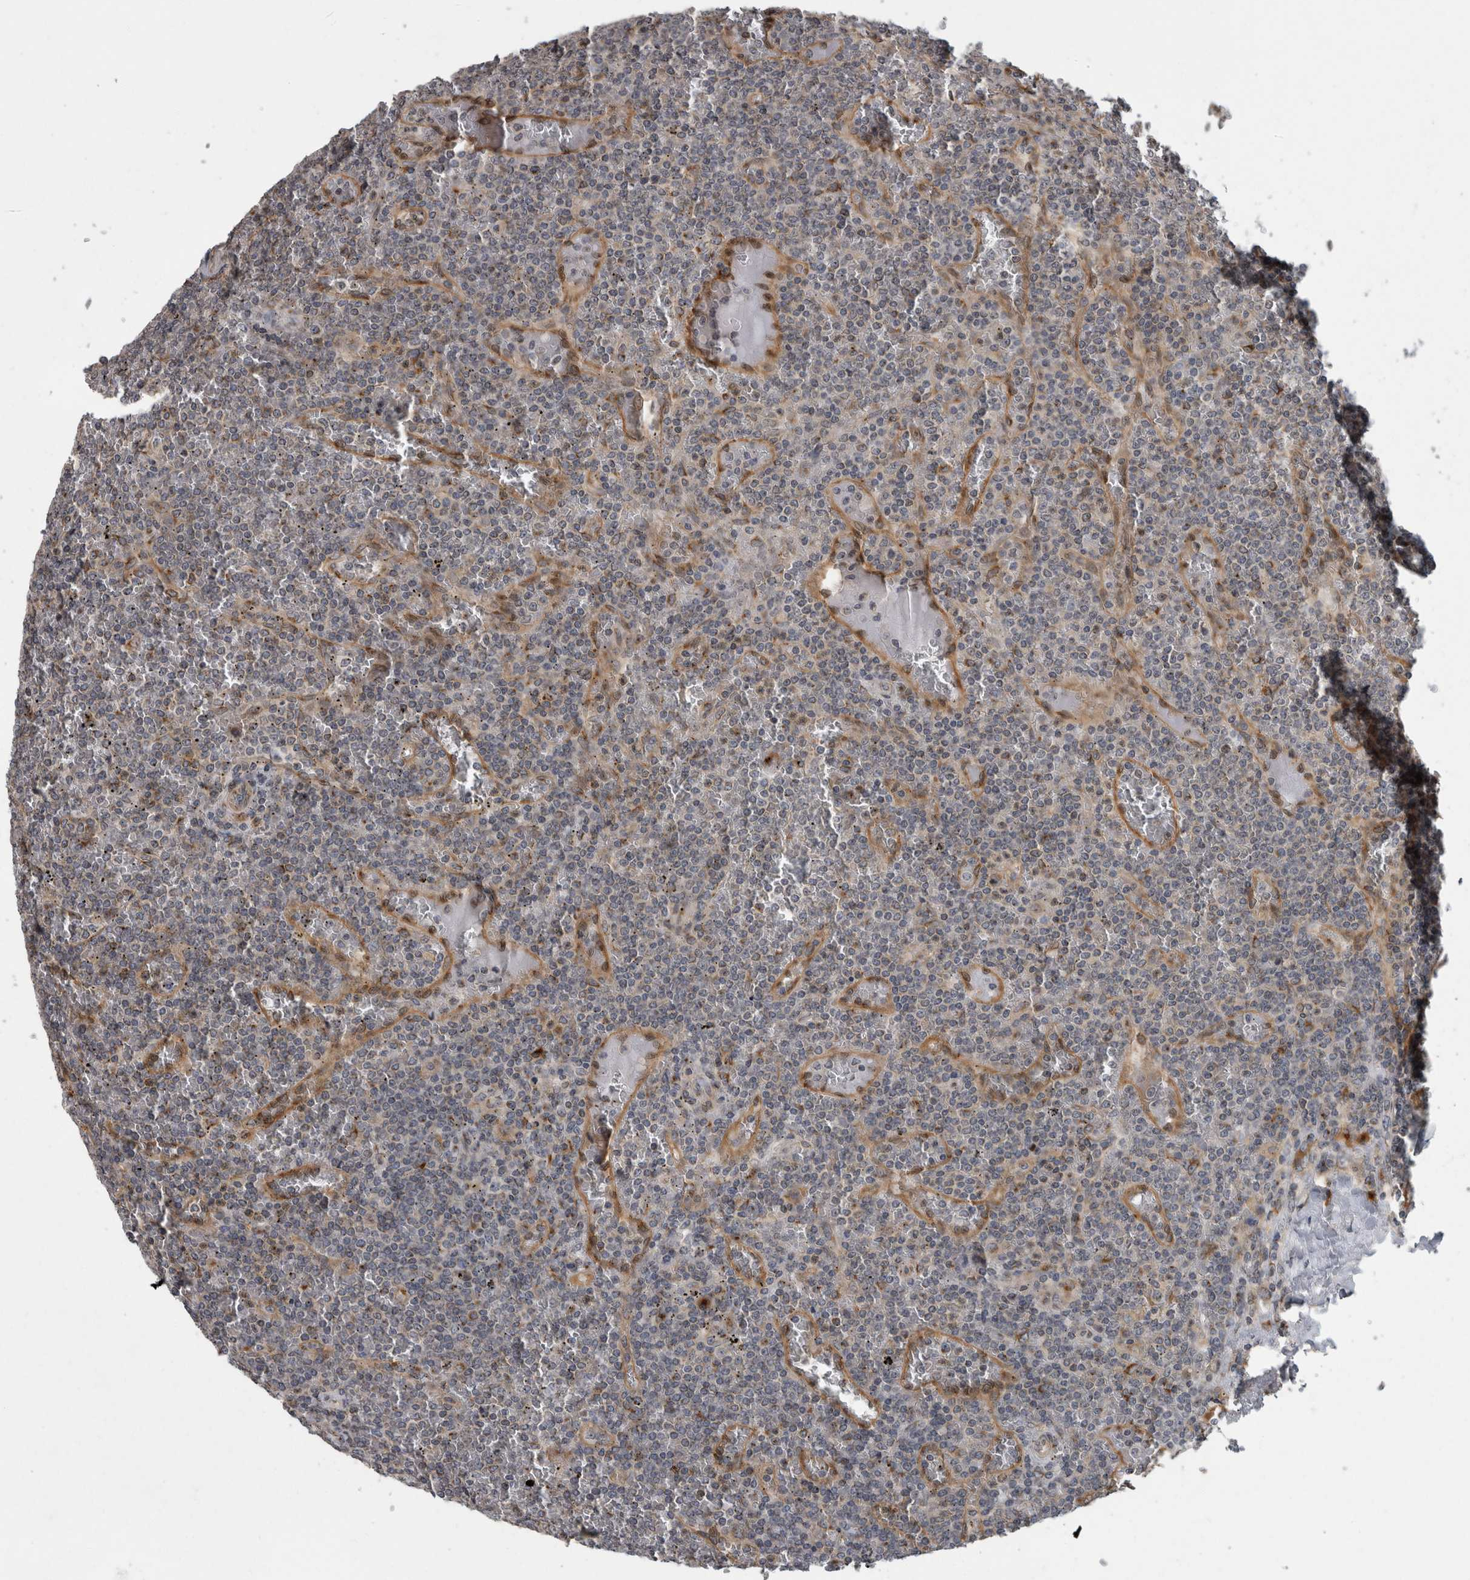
{"staining": {"intensity": "negative", "quantity": "none", "location": "none"}, "tissue": "lymphoma", "cell_type": "Tumor cells", "image_type": "cancer", "snomed": [{"axis": "morphology", "description": "Malignant lymphoma, non-Hodgkin's type, Low grade"}, {"axis": "topography", "description": "Spleen"}], "caption": "Tumor cells show no significant protein staining in lymphoma.", "gene": "LMAN2L", "patient": {"sex": "female", "age": 19}}